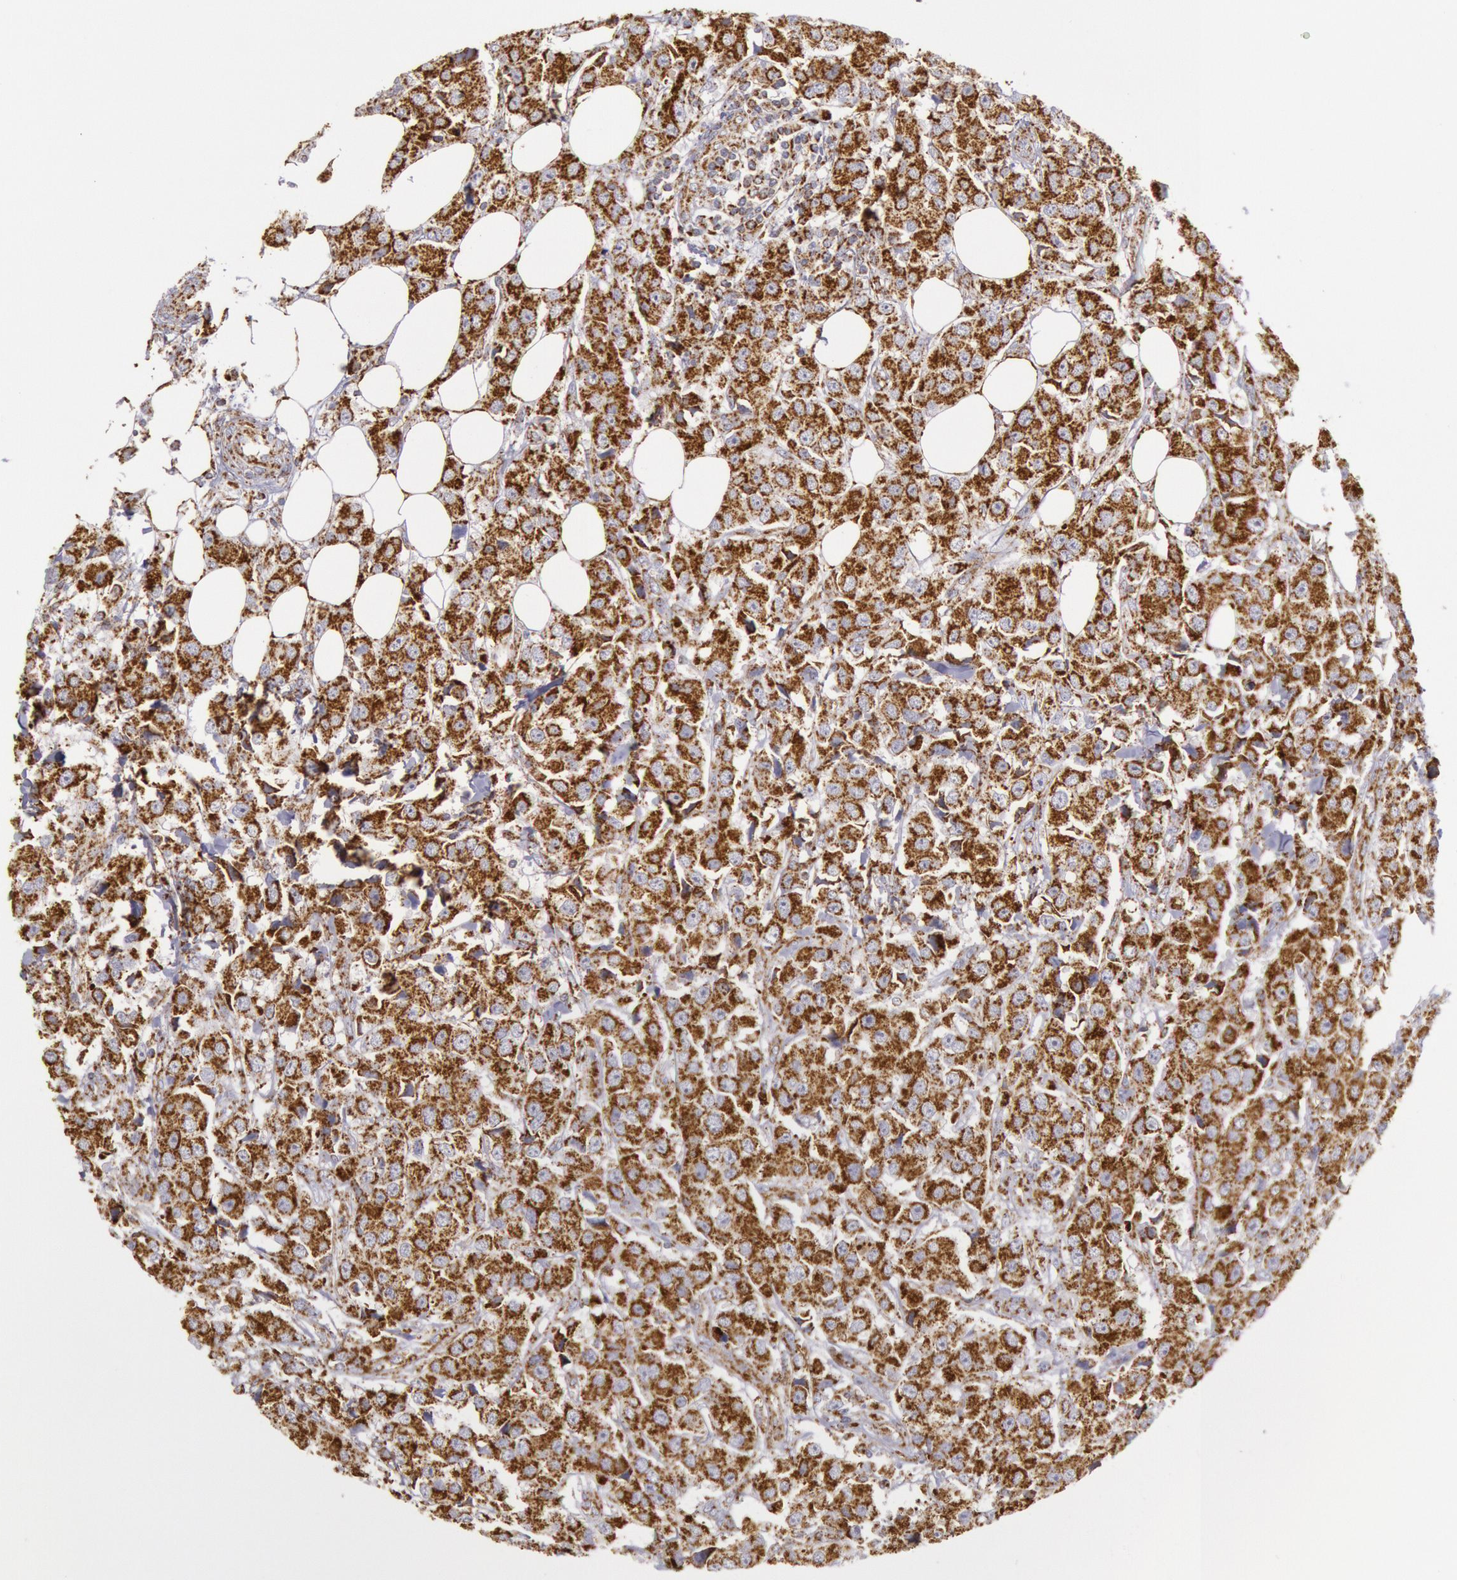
{"staining": {"intensity": "moderate", "quantity": ">75%", "location": "cytoplasmic/membranous,nuclear"}, "tissue": "breast cancer", "cell_type": "Tumor cells", "image_type": "cancer", "snomed": [{"axis": "morphology", "description": "Duct carcinoma"}, {"axis": "topography", "description": "Breast"}], "caption": "Immunohistochemistry staining of breast cancer, which demonstrates medium levels of moderate cytoplasmic/membranous and nuclear expression in about >75% of tumor cells indicating moderate cytoplasmic/membranous and nuclear protein staining. The staining was performed using DAB (3,3'-diaminobenzidine) (brown) for protein detection and nuclei were counterstained in hematoxylin (blue).", "gene": "CYC1", "patient": {"sex": "female", "age": 58}}